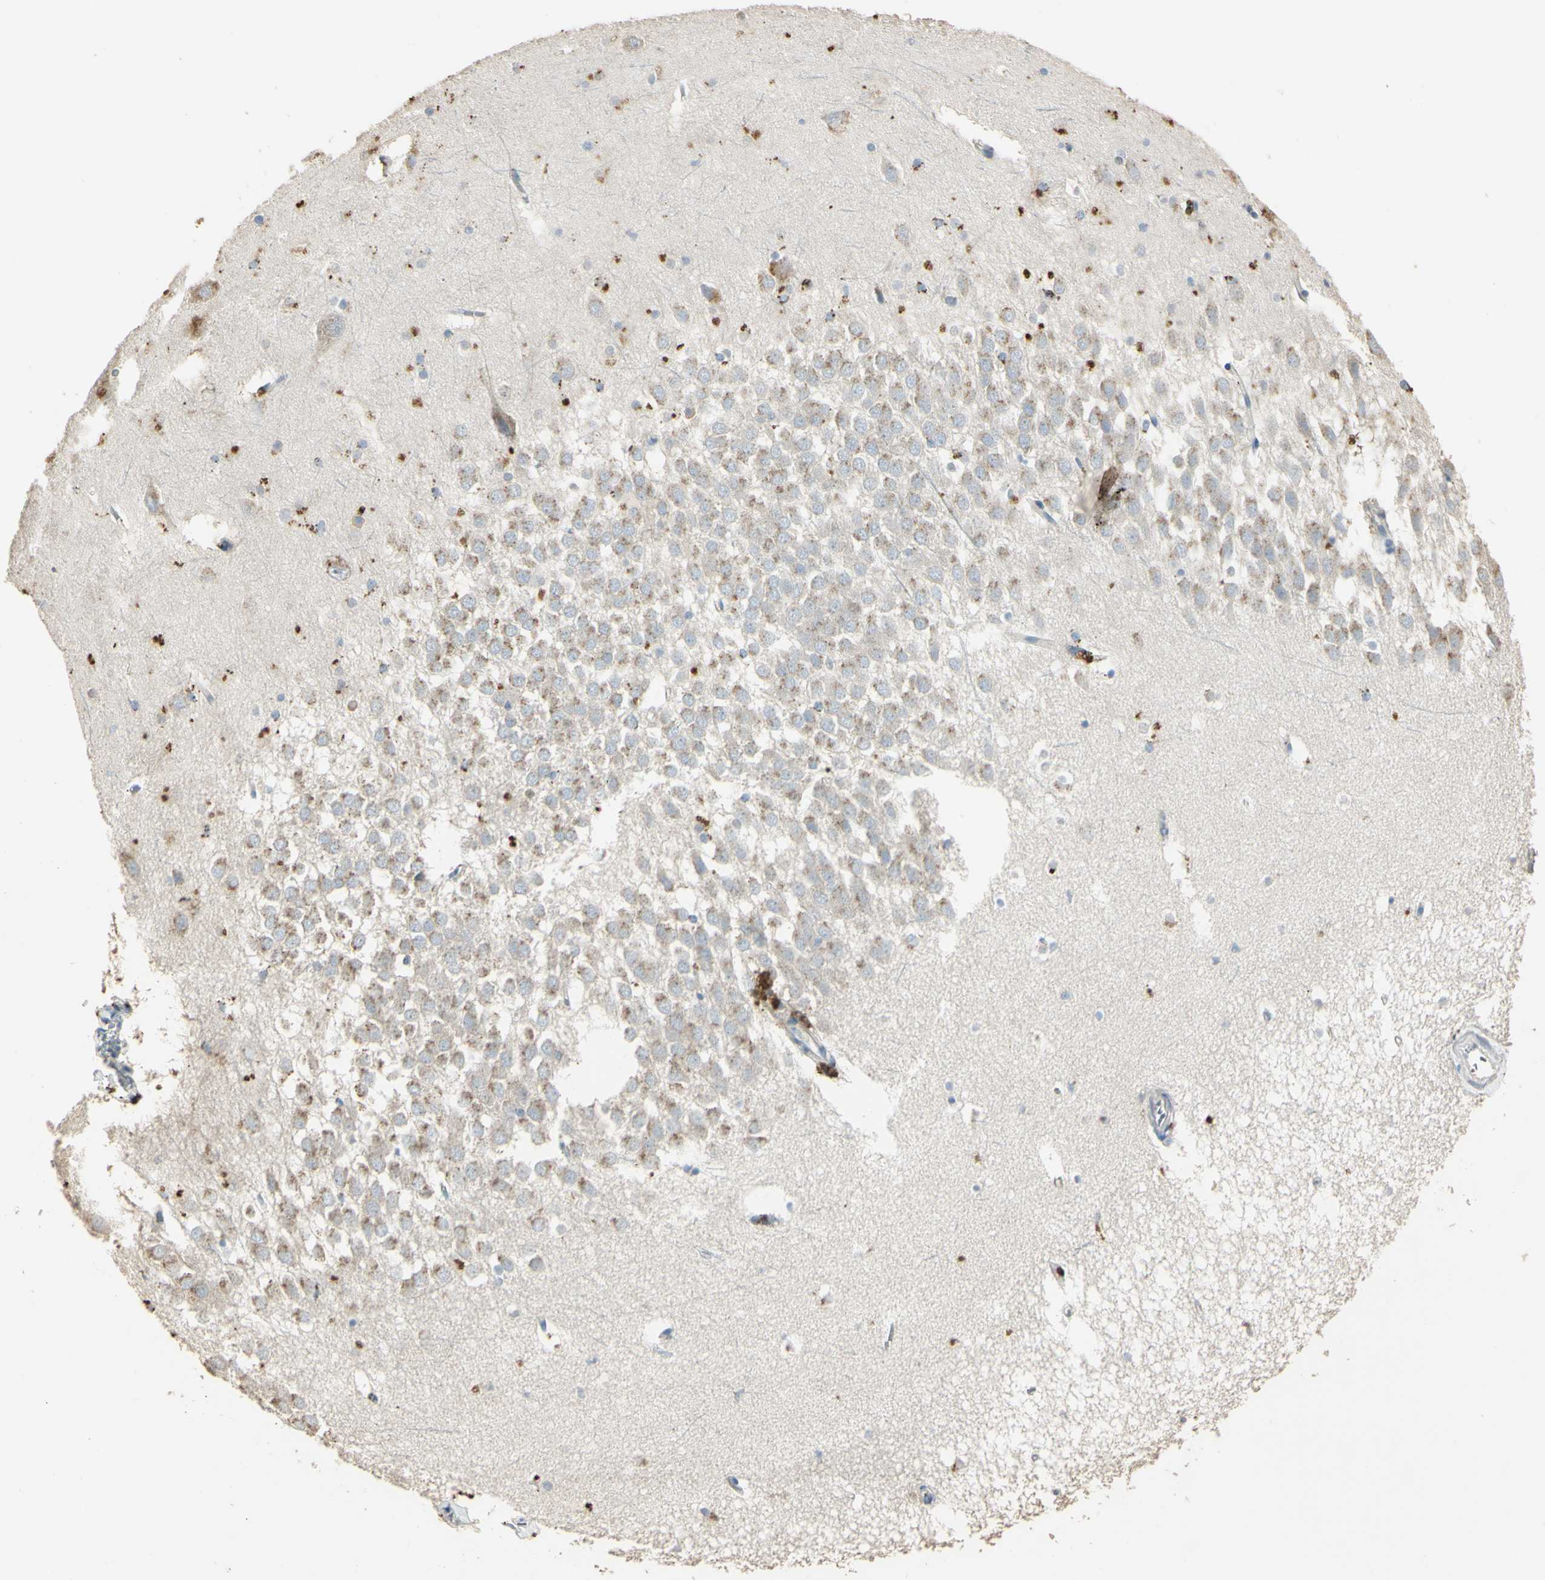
{"staining": {"intensity": "moderate", "quantity": ">75%", "location": "cytoplasmic/membranous"}, "tissue": "hippocampus", "cell_type": "Glial cells", "image_type": "normal", "snomed": [{"axis": "morphology", "description": "Normal tissue, NOS"}, {"axis": "topography", "description": "Hippocampus"}], "caption": "Approximately >75% of glial cells in normal hippocampus show moderate cytoplasmic/membranous protein expression as visualized by brown immunohistochemical staining.", "gene": "ANGPTL1", "patient": {"sex": "male", "age": 45}}